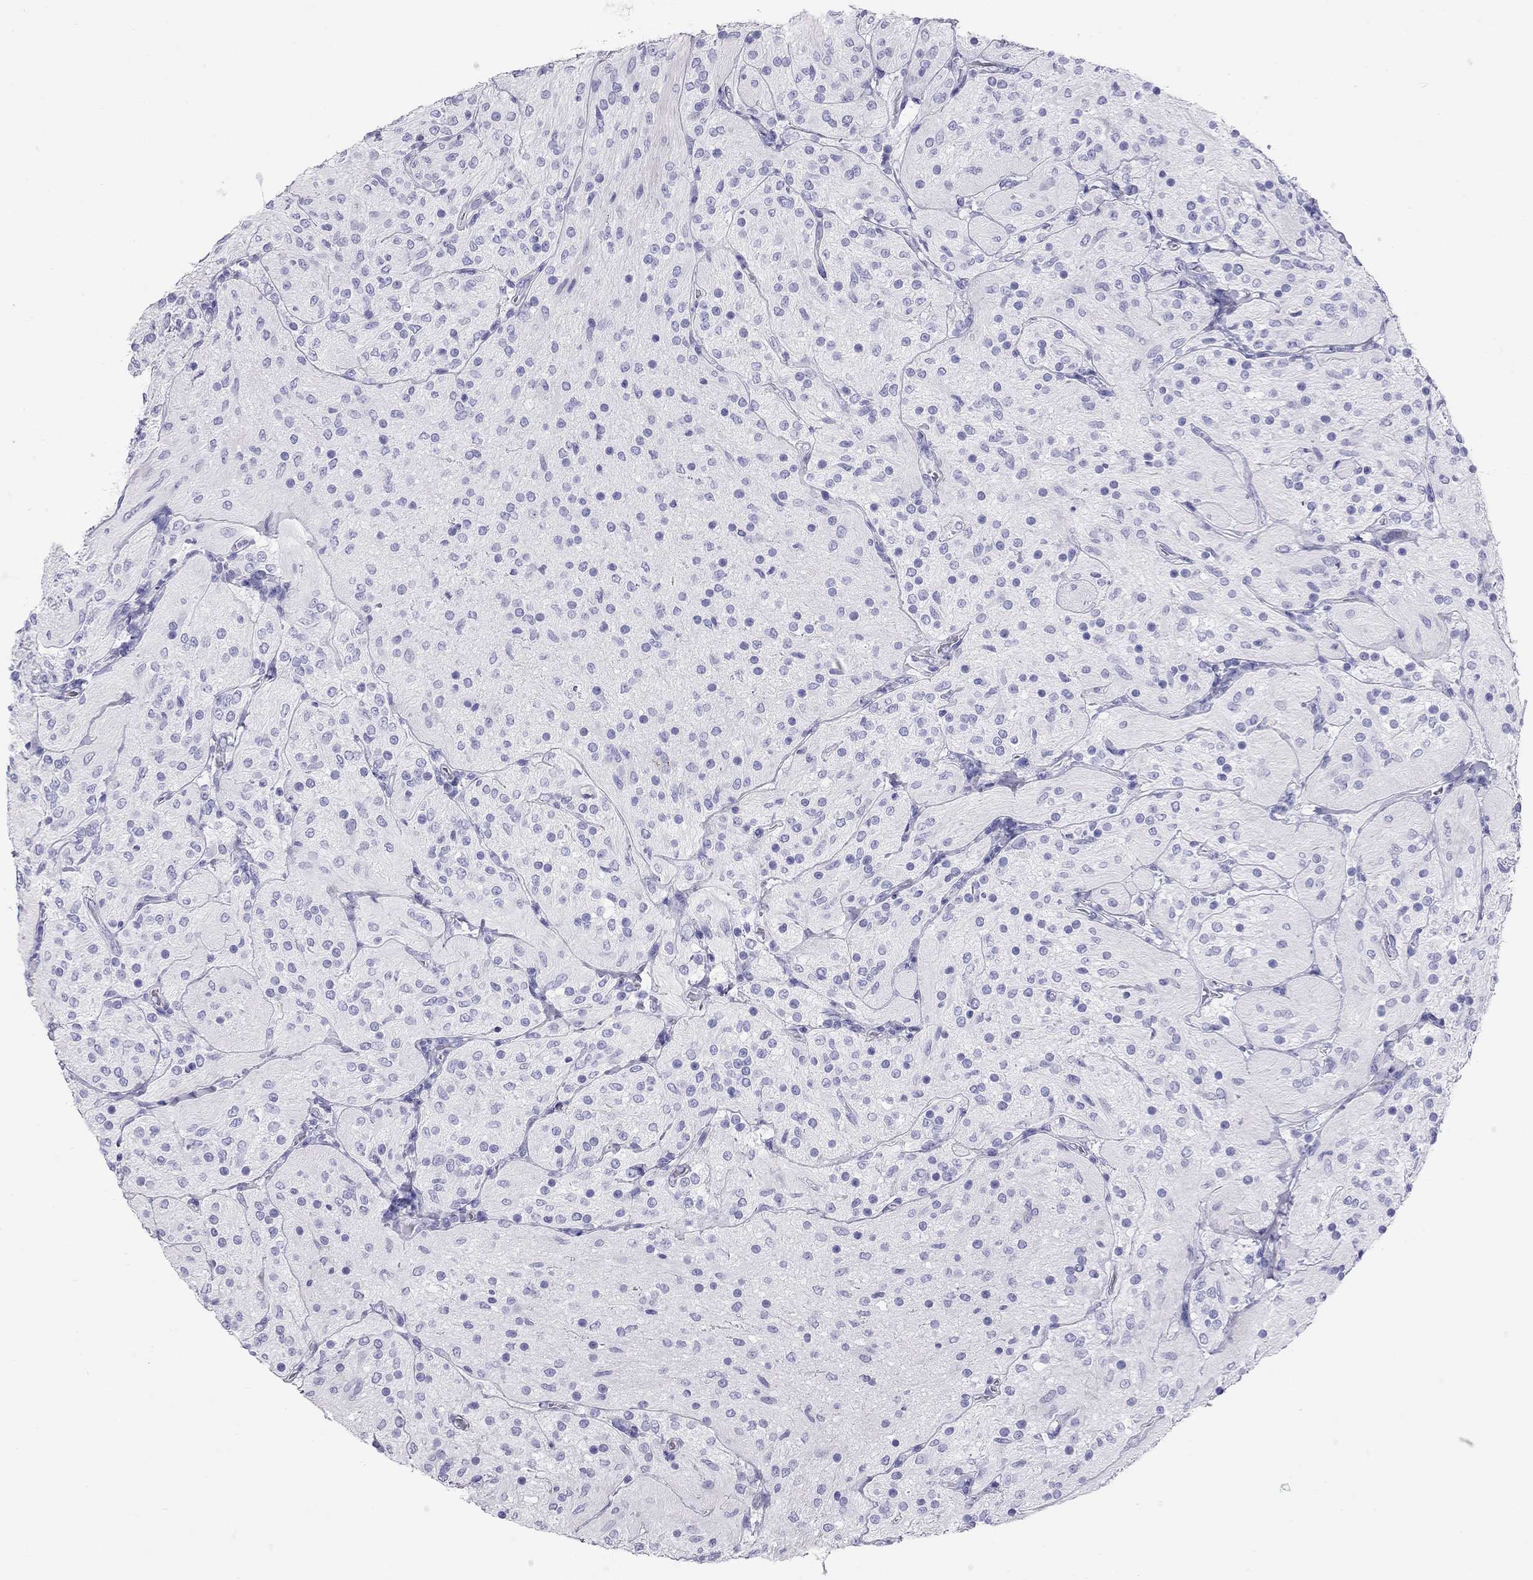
{"staining": {"intensity": "negative", "quantity": "none", "location": "none"}, "tissue": "glioma", "cell_type": "Tumor cells", "image_type": "cancer", "snomed": [{"axis": "morphology", "description": "Glioma, malignant, Low grade"}, {"axis": "topography", "description": "Brain"}], "caption": "Tumor cells show no significant protein positivity in low-grade glioma (malignant).", "gene": "TRPM3", "patient": {"sex": "male", "age": 3}}